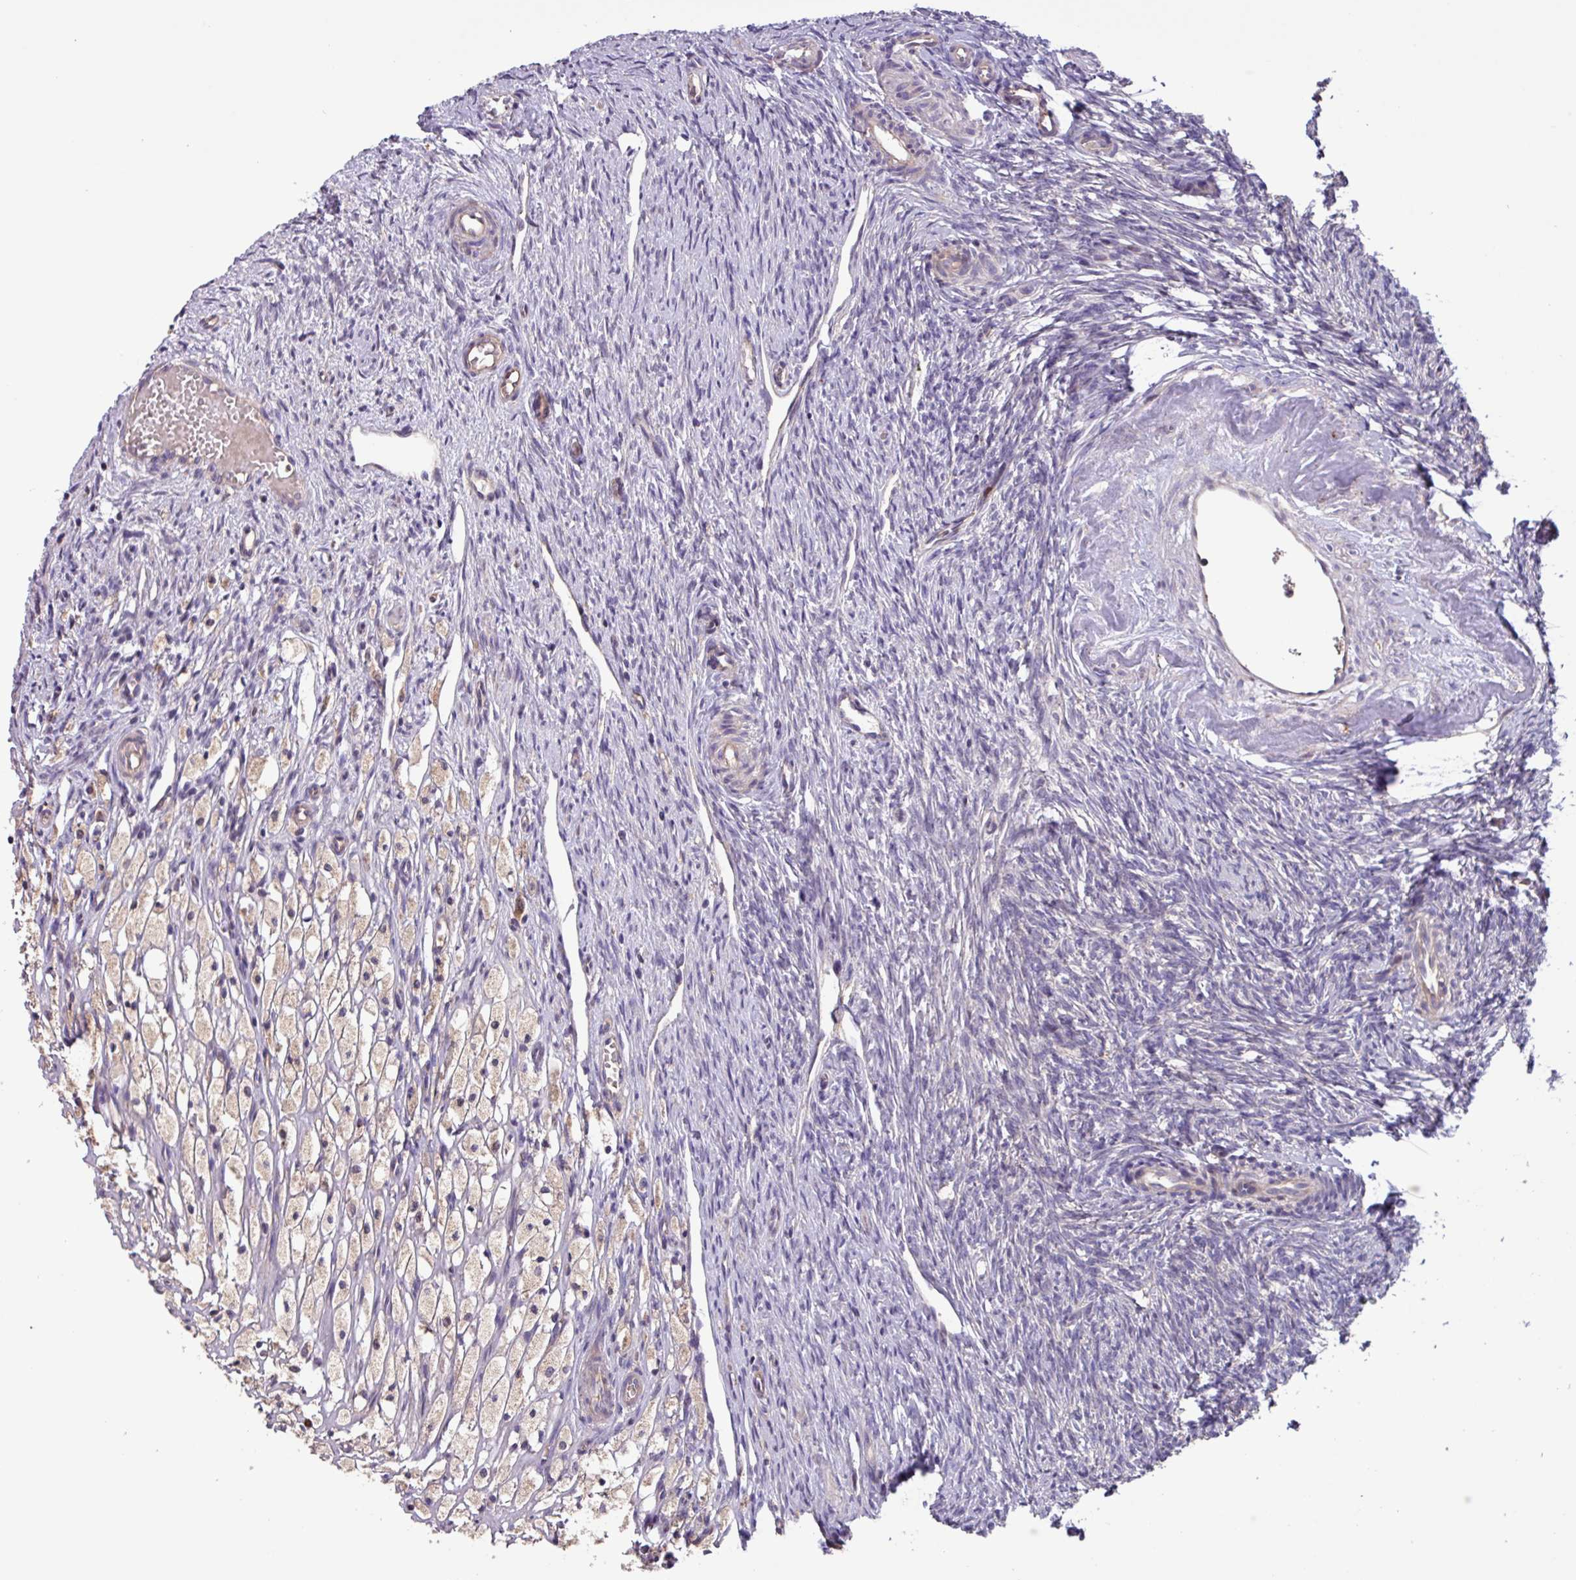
{"staining": {"intensity": "weak", "quantity": ">75%", "location": "cytoplasmic/membranous"}, "tissue": "ovary", "cell_type": "Follicle cells", "image_type": "normal", "snomed": [{"axis": "morphology", "description": "Normal tissue, NOS"}, {"axis": "topography", "description": "Ovary"}], "caption": "This image reveals immunohistochemistry (IHC) staining of unremarkable human ovary, with low weak cytoplasmic/membranous expression in about >75% of follicle cells.", "gene": "PTPRQ", "patient": {"sex": "female", "age": 51}}